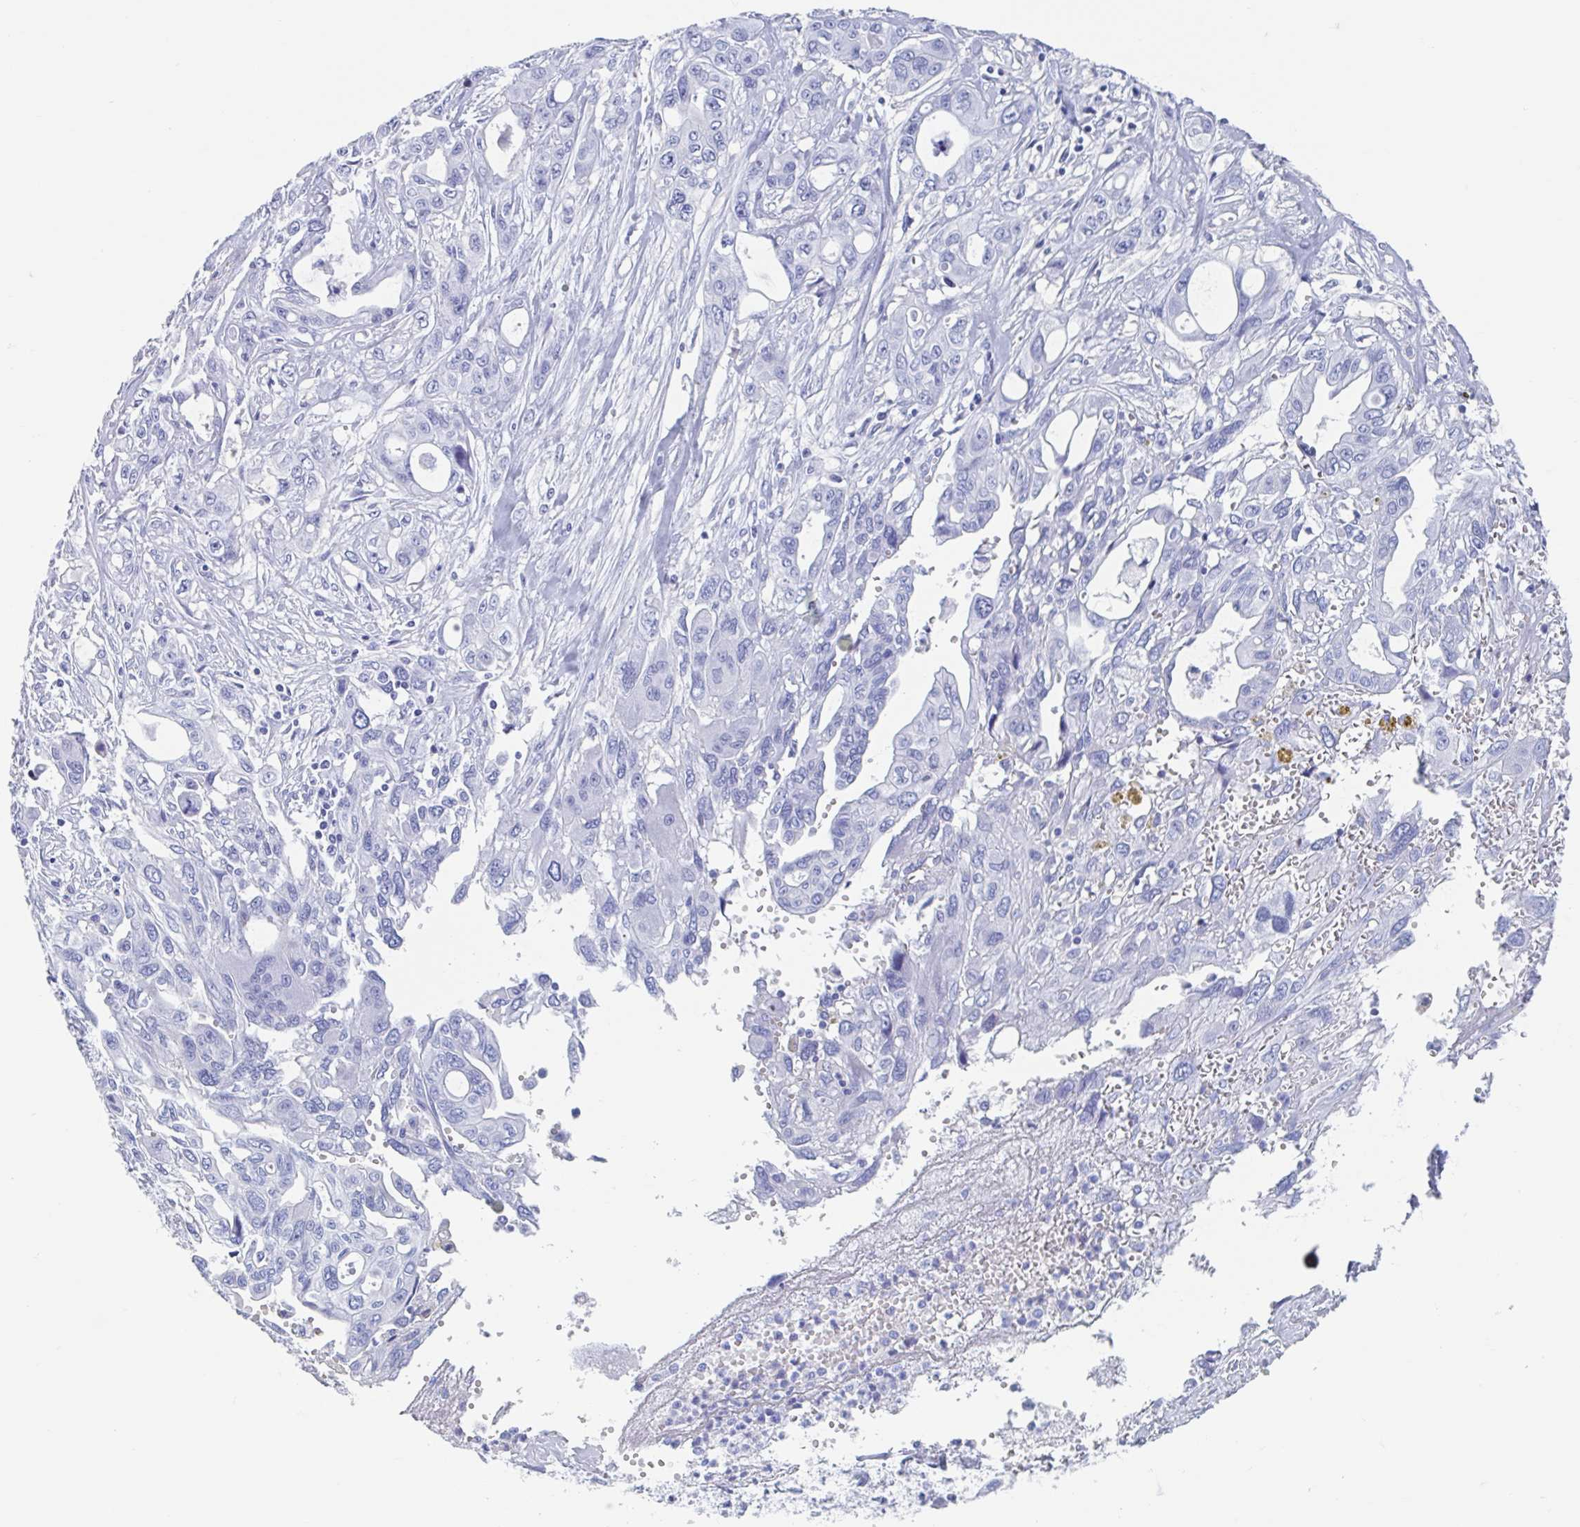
{"staining": {"intensity": "negative", "quantity": "none", "location": "none"}, "tissue": "pancreatic cancer", "cell_type": "Tumor cells", "image_type": "cancer", "snomed": [{"axis": "morphology", "description": "Adenocarcinoma, NOS"}, {"axis": "topography", "description": "Pancreas"}], "caption": "Micrograph shows no protein expression in tumor cells of pancreatic cancer tissue.", "gene": "C10orf53", "patient": {"sex": "female", "age": 47}}